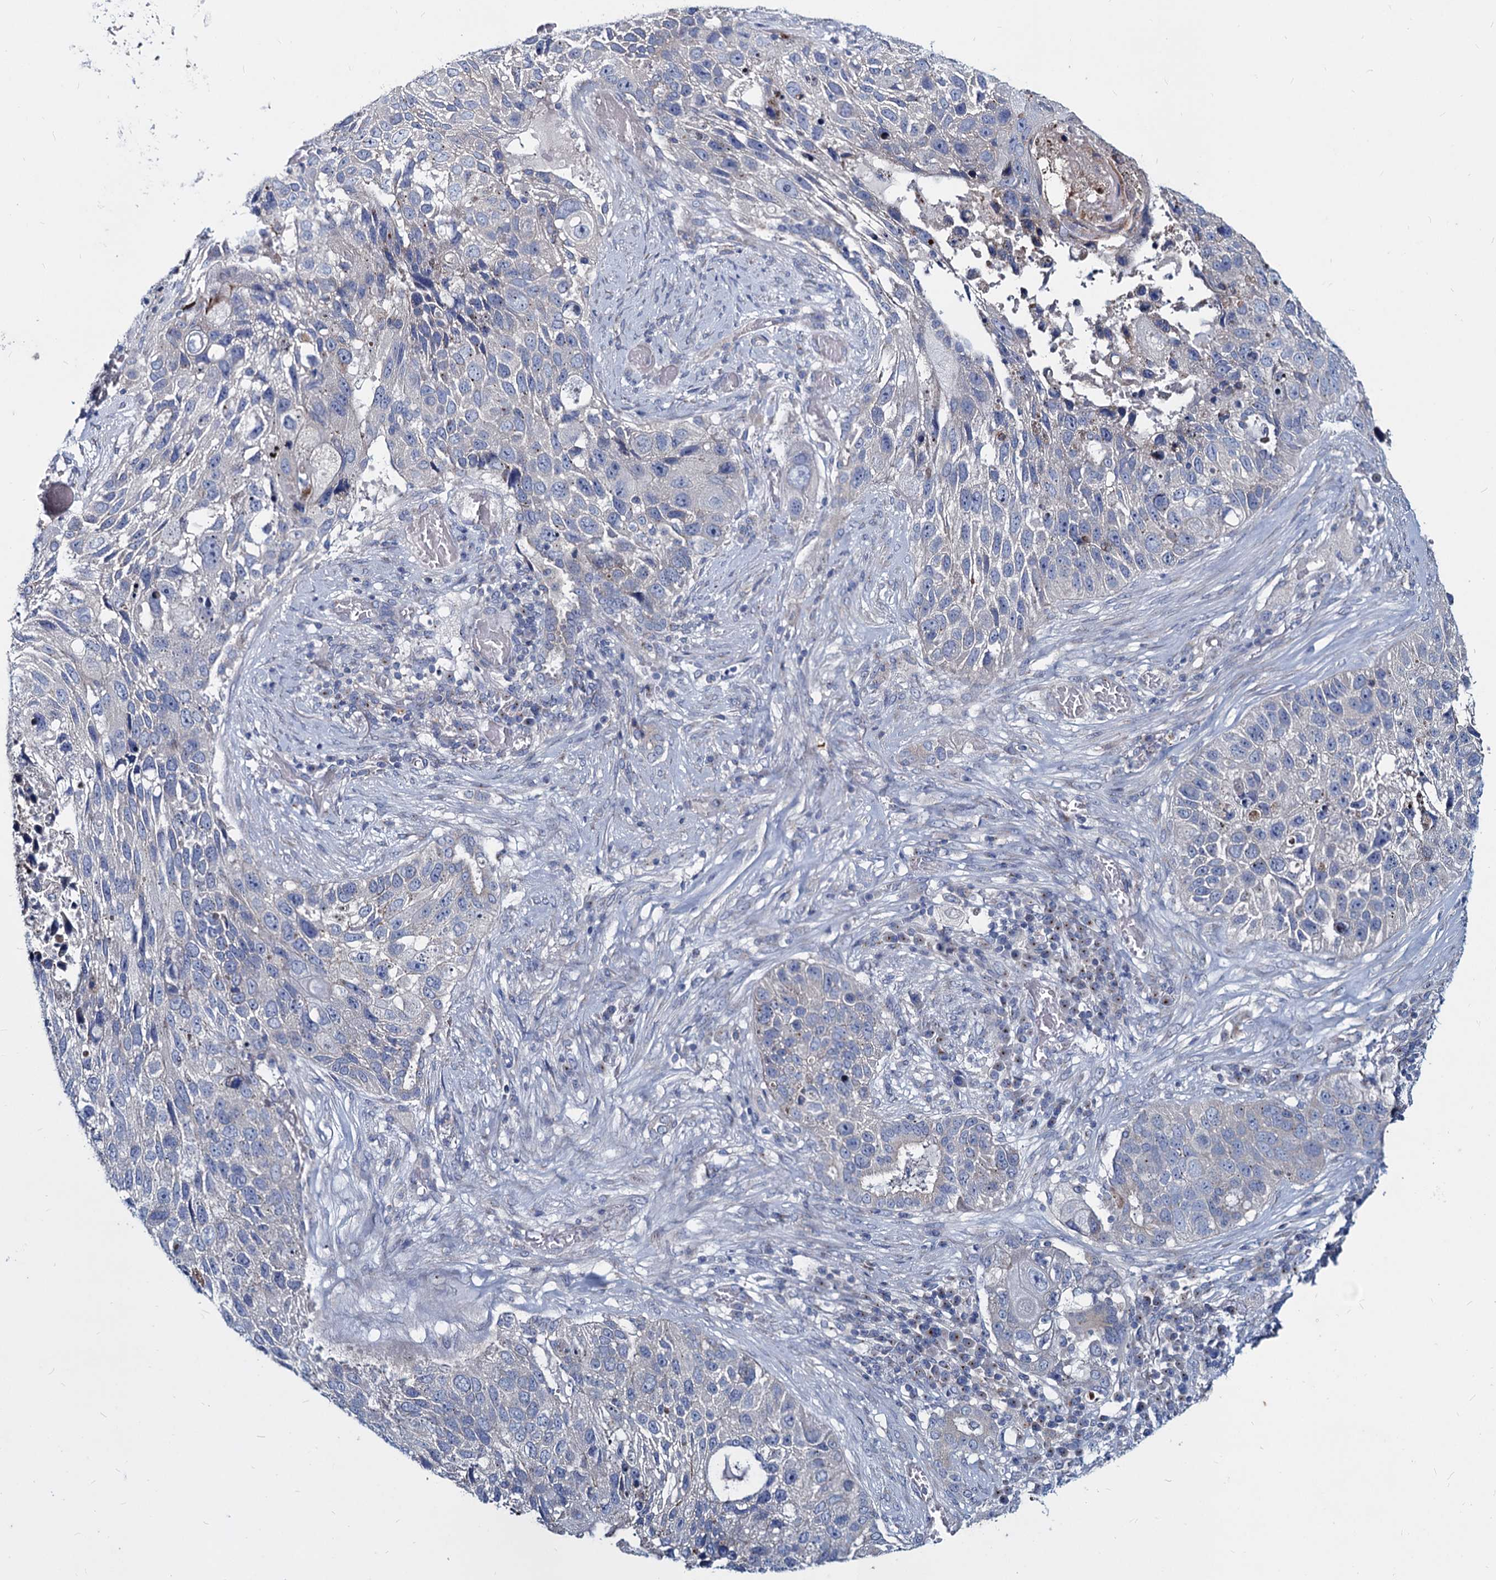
{"staining": {"intensity": "negative", "quantity": "none", "location": "none"}, "tissue": "lung cancer", "cell_type": "Tumor cells", "image_type": "cancer", "snomed": [{"axis": "morphology", "description": "Squamous cell carcinoma, NOS"}, {"axis": "topography", "description": "Lung"}], "caption": "Image shows no protein staining in tumor cells of squamous cell carcinoma (lung) tissue. (DAB IHC, high magnification).", "gene": "AGBL4", "patient": {"sex": "male", "age": 61}}